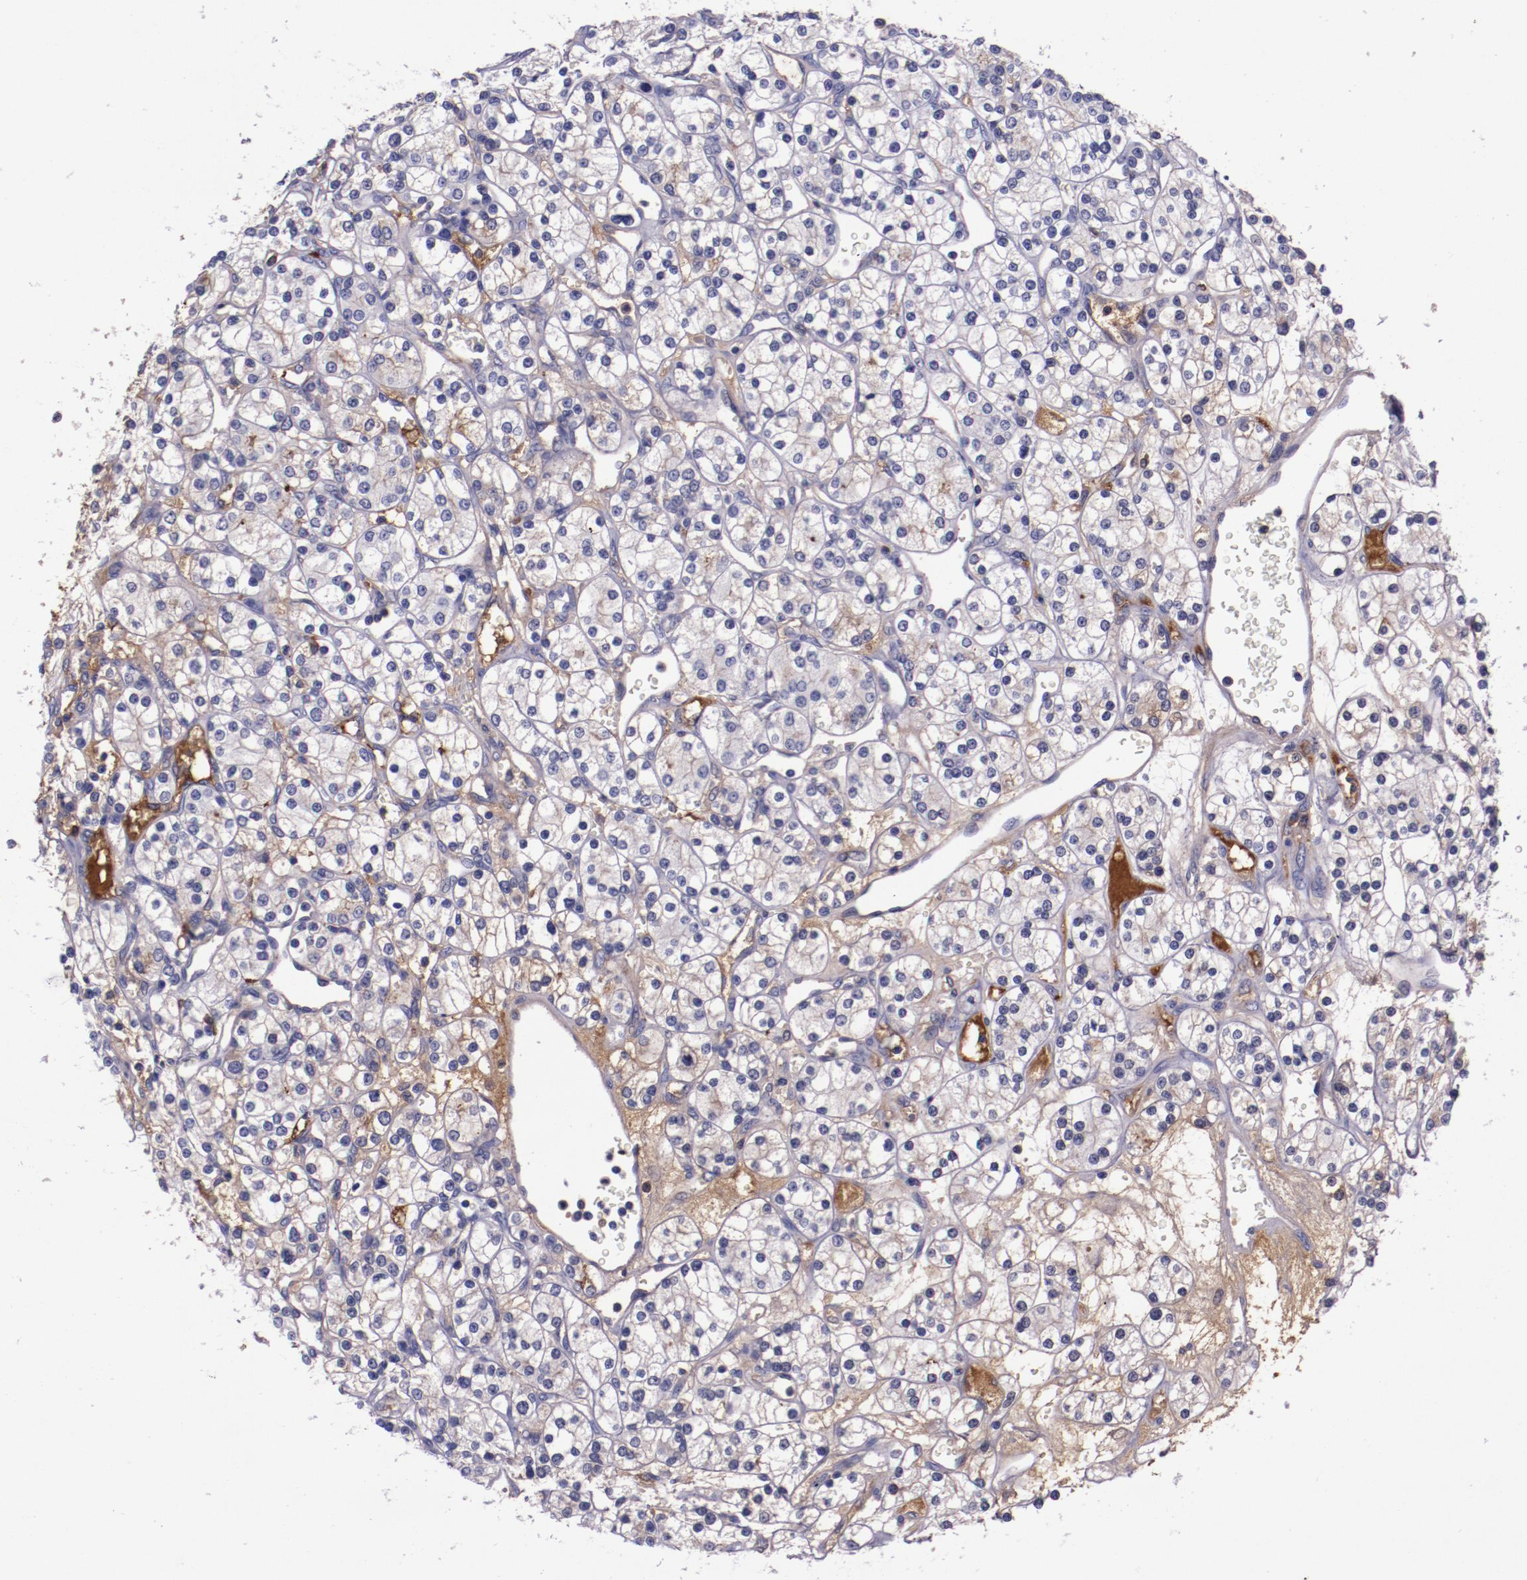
{"staining": {"intensity": "negative", "quantity": "none", "location": "none"}, "tissue": "renal cancer", "cell_type": "Tumor cells", "image_type": "cancer", "snomed": [{"axis": "morphology", "description": "Adenocarcinoma, NOS"}, {"axis": "topography", "description": "Kidney"}], "caption": "An immunohistochemistry (IHC) histopathology image of renal cancer is shown. There is no staining in tumor cells of renal cancer.", "gene": "APOH", "patient": {"sex": "female", "age": 62}}